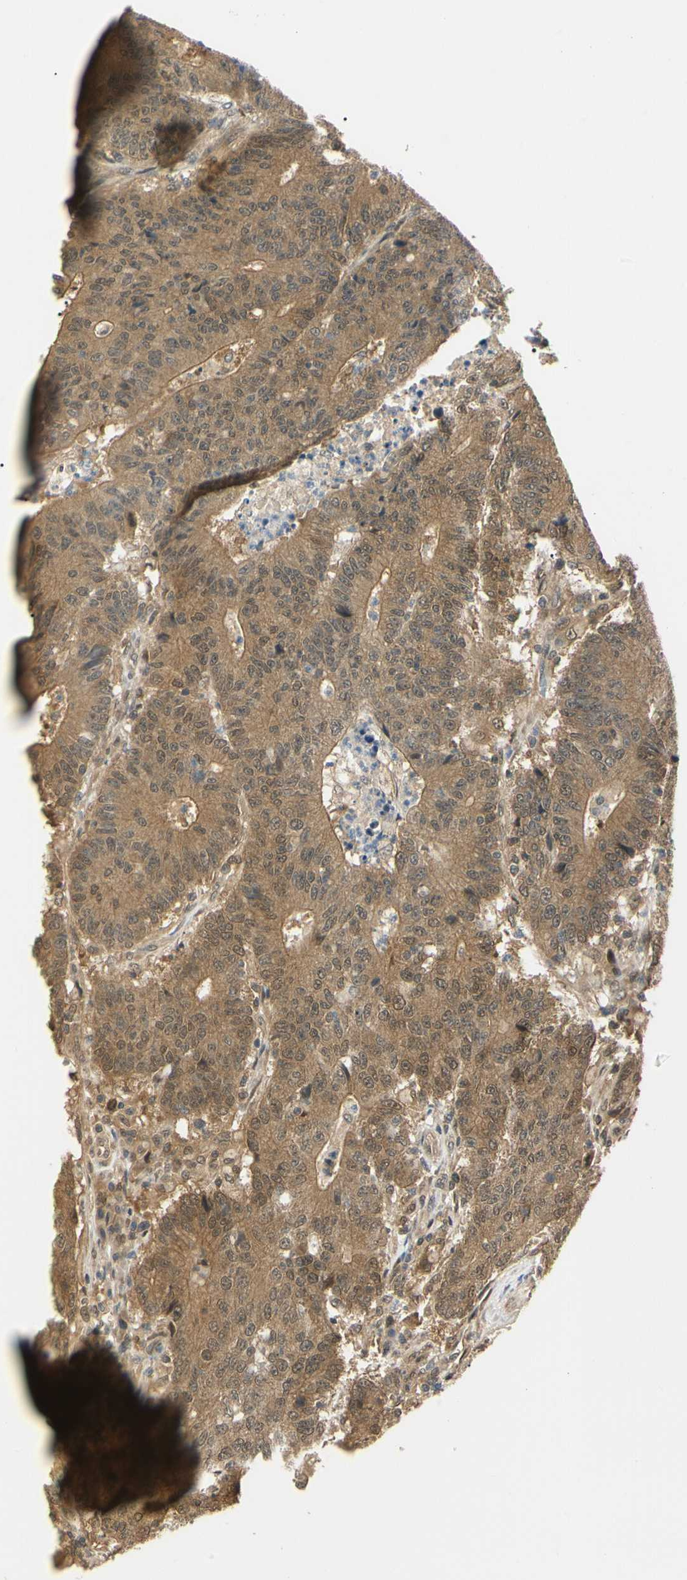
{"staining": {"intensity": "moderate", "quantity": ">75%", "location": "cytoplasmic/membranous,nuclear"}, "tissue": "colorectal cancer", "cell_type": "Tumor cells", "image_type": "cancer", "snomed": [{"axis": "morphology", "description": "Normal tissue, NOS"}, {"axis": "morphology", "description": "Adenocarcinoma, NOS"}, {"axis": "topography", "description": "Colon"}], "caption": "Immunohistochemical staining of adenocarcinoma (colorectal) exhibits medium levels of moderate cytoplasmic/membranous and nuclear expression in about >75% of tumor cells. (Stains: DAB in brown, nuclei in blue, Microscopy: brightfield microscopy at high magnification).", "gene": "UBE2Z", "patient": {"sex": "female", "age": 75}}